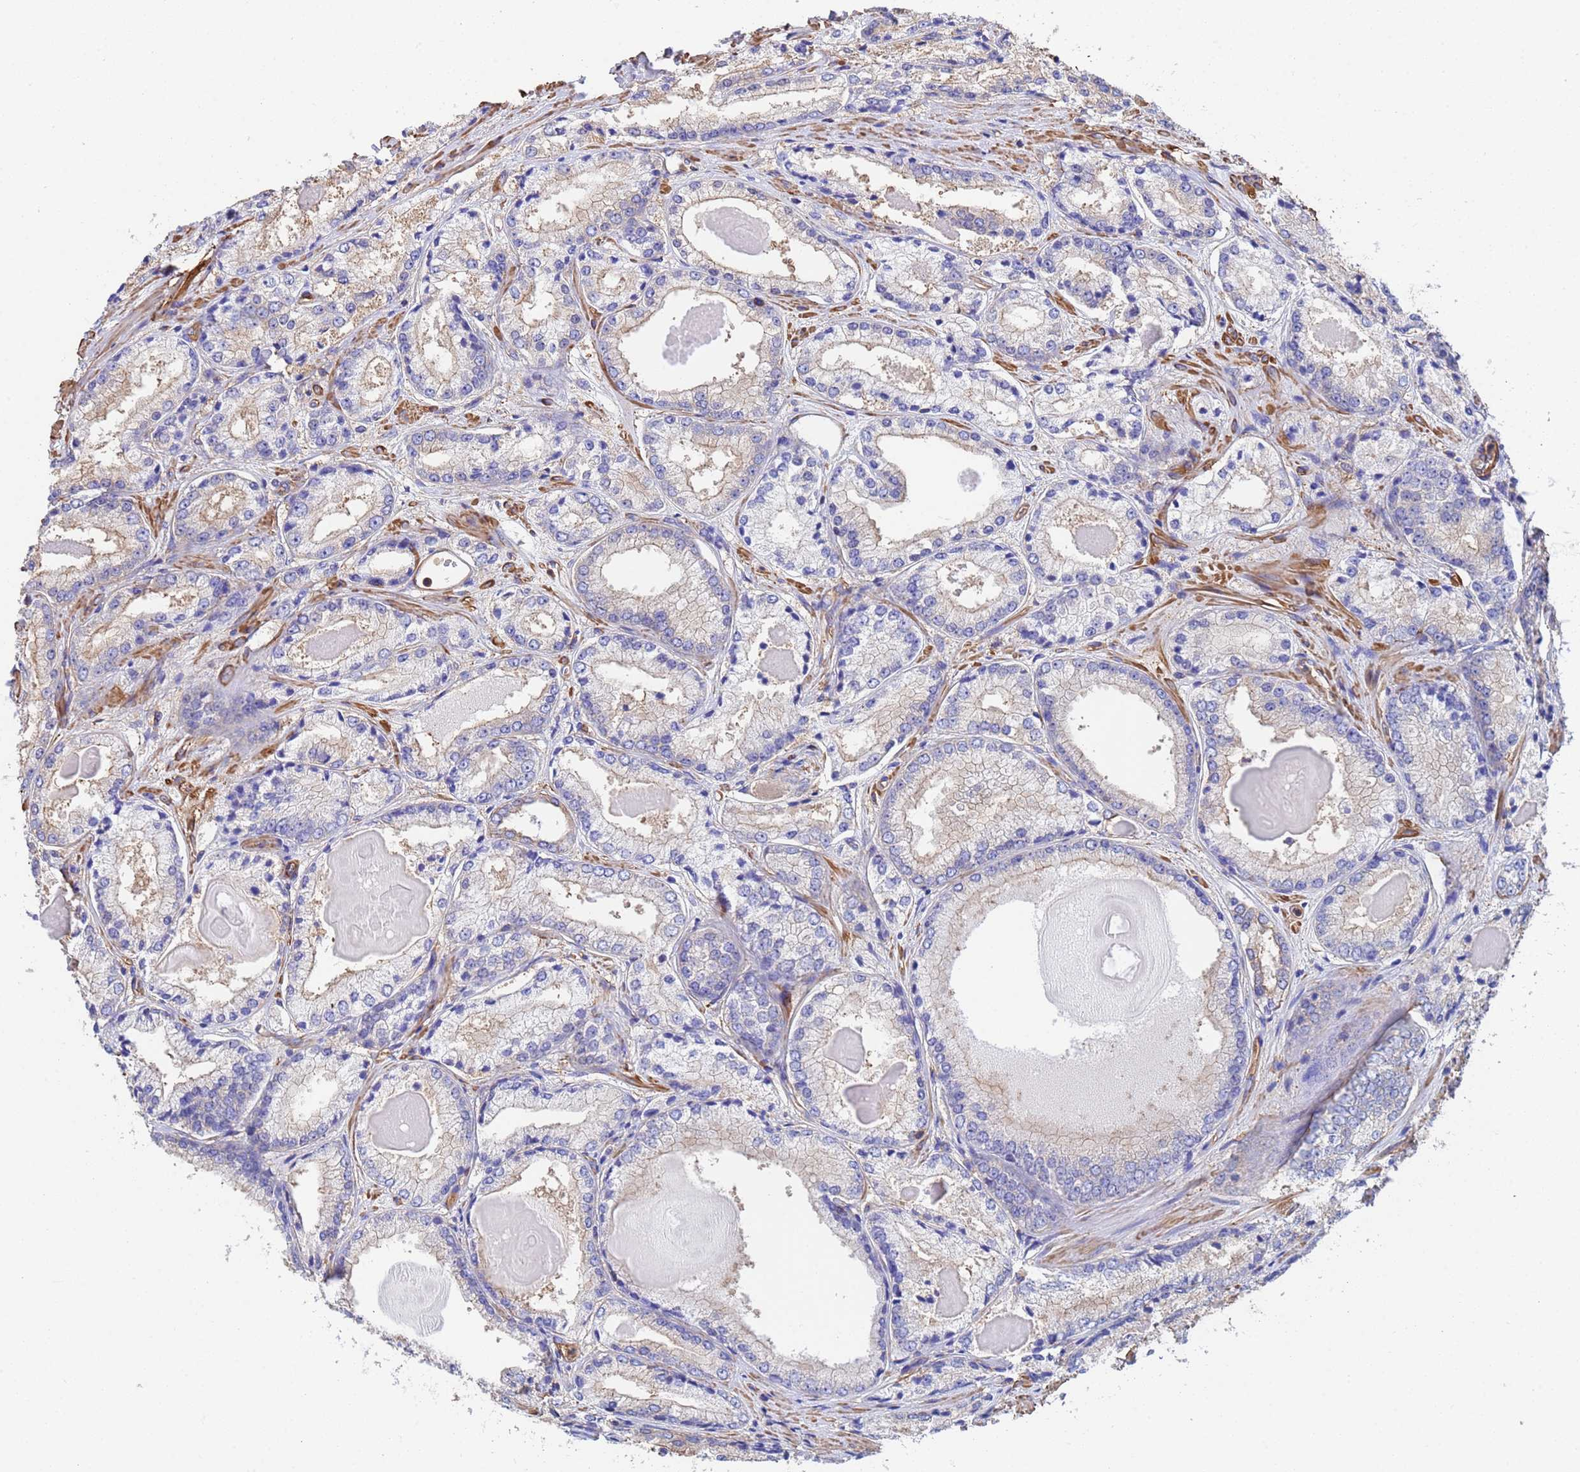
{"staining": {"intensity": "weak", "quantity": "<25%", "location": "cytoplasmic/membranous"}, "tissue": "prostate cancer", "cell_type": "Tumor cells", "image_type": "cancer", "snomed": [{"axis": "morphology", "description": "Adenocarcinoma, Low grade"}, {"axis": "topography", "description": "Prostate"}], "caption": "Immunohistochemistry (IHC) micrograph of human prostate cancer (adenocarcinoma (low-grade)) stained for a protein (brown), which exhibits no positivity in tumor cells.", "gene": "MYL12A", "patient": {"sex": "male", "age": 68}}